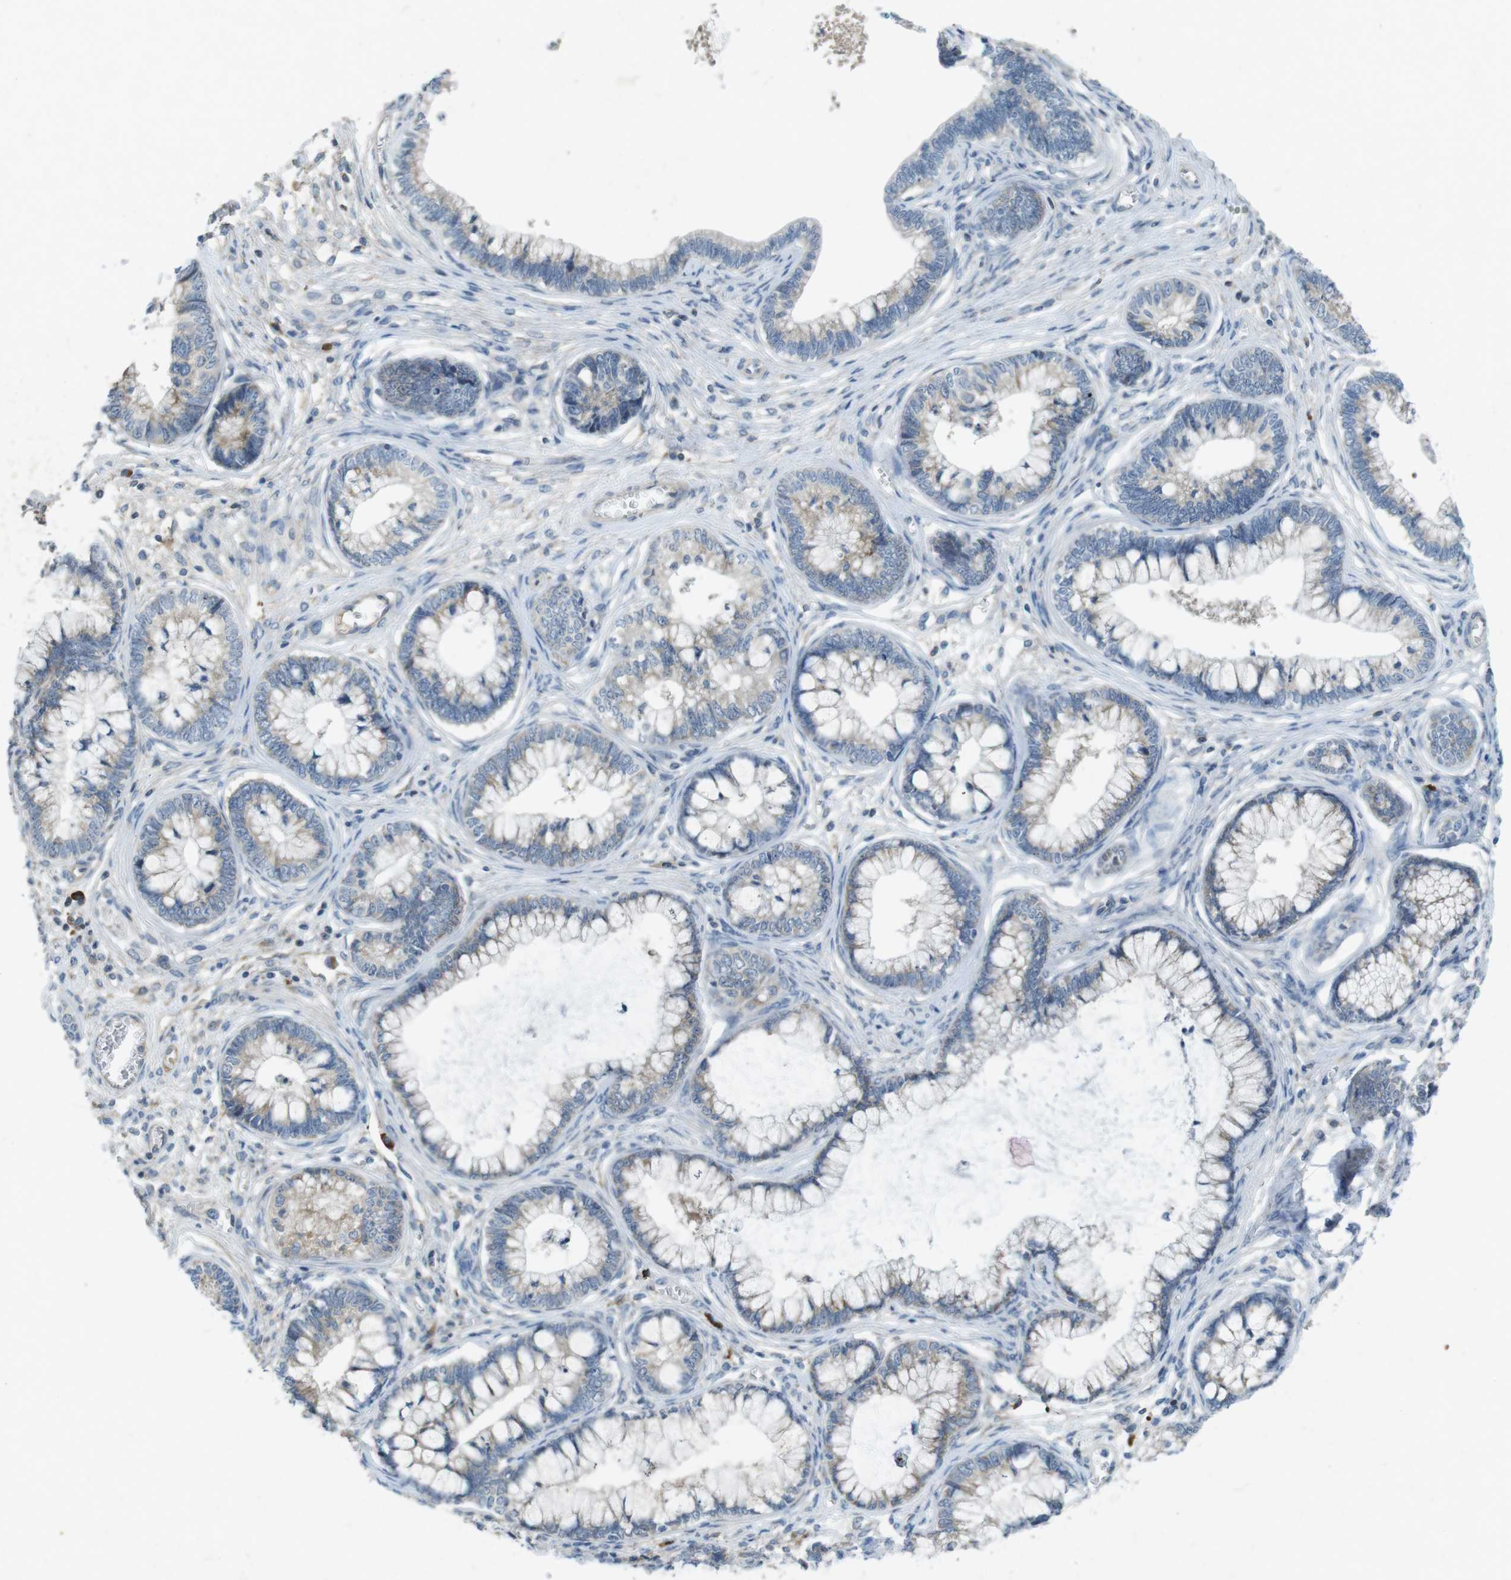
{"staining": {"intensity": "weak", "quantity": "25%-75%", "location": "cytoplasmic/membranous"}, "tissue": "cervical cancer", "cell_type": "Tumor cells", "image_type": "cancer", "snomed": [{"axis": "morphology", "description": "Adenocarcinoma, NOS"}, {"axis": "topography", "description": "Cervix"}], "caption": "A high-resolution histopathology image shows immunohistochemistry (IHC) staining of adenocarcinoma (cervical), which displays weak cytoplasmic/membranous staining in approximately 25%-75% of tumor cells. Nuclei are stained in blue.", "gene": "FLCN", "patient": {"sex": "female", "age": 44}}